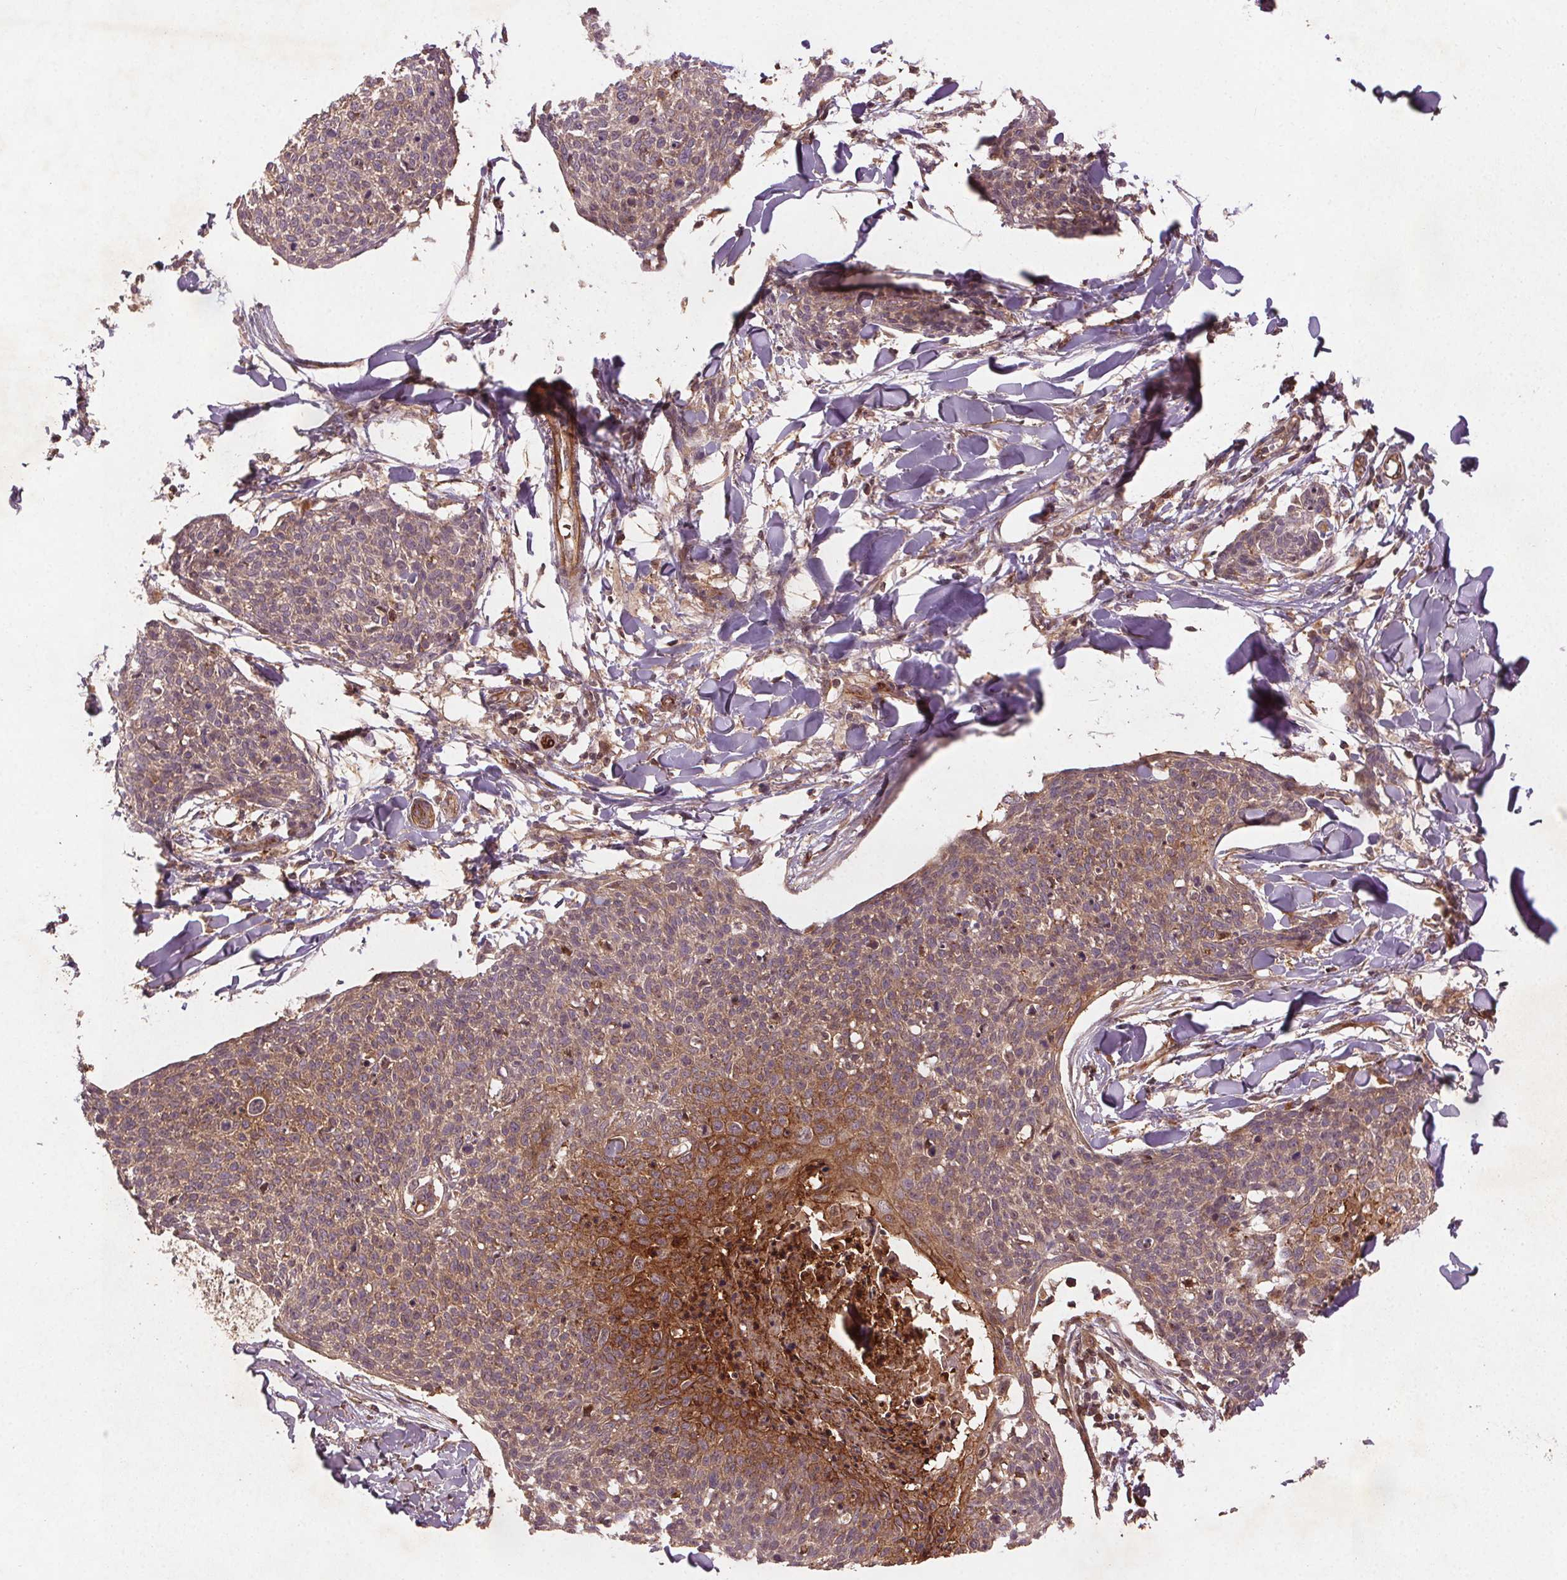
{"staining": {"intensity": "strong", "quantity": "<25%", "location": "cytoplasmic/membranous"}, "tissue": "skin cancer", "cell_type": "Tumor cells", "image_type": "cancer", "snomed": [{"axis": "morphology", "description": "Squamous cell carcinoma, NOS"}, {"axis": "topography", "description": "Skin"}, {"axis": "topography", "description": "Vulva"}], "caption": "Tumor cells exhibit medium levels of strong cytoplasmic/membranous expression in approximately <25% of cells in human skin squamous cell carcinoma. The staining was performed using DAB, with brown indicating positive protein expression. Nuclei are stained blue with hematoxylin.", "gene": "SEC14L2", "patient": {"sex": "female", "age": 75}}